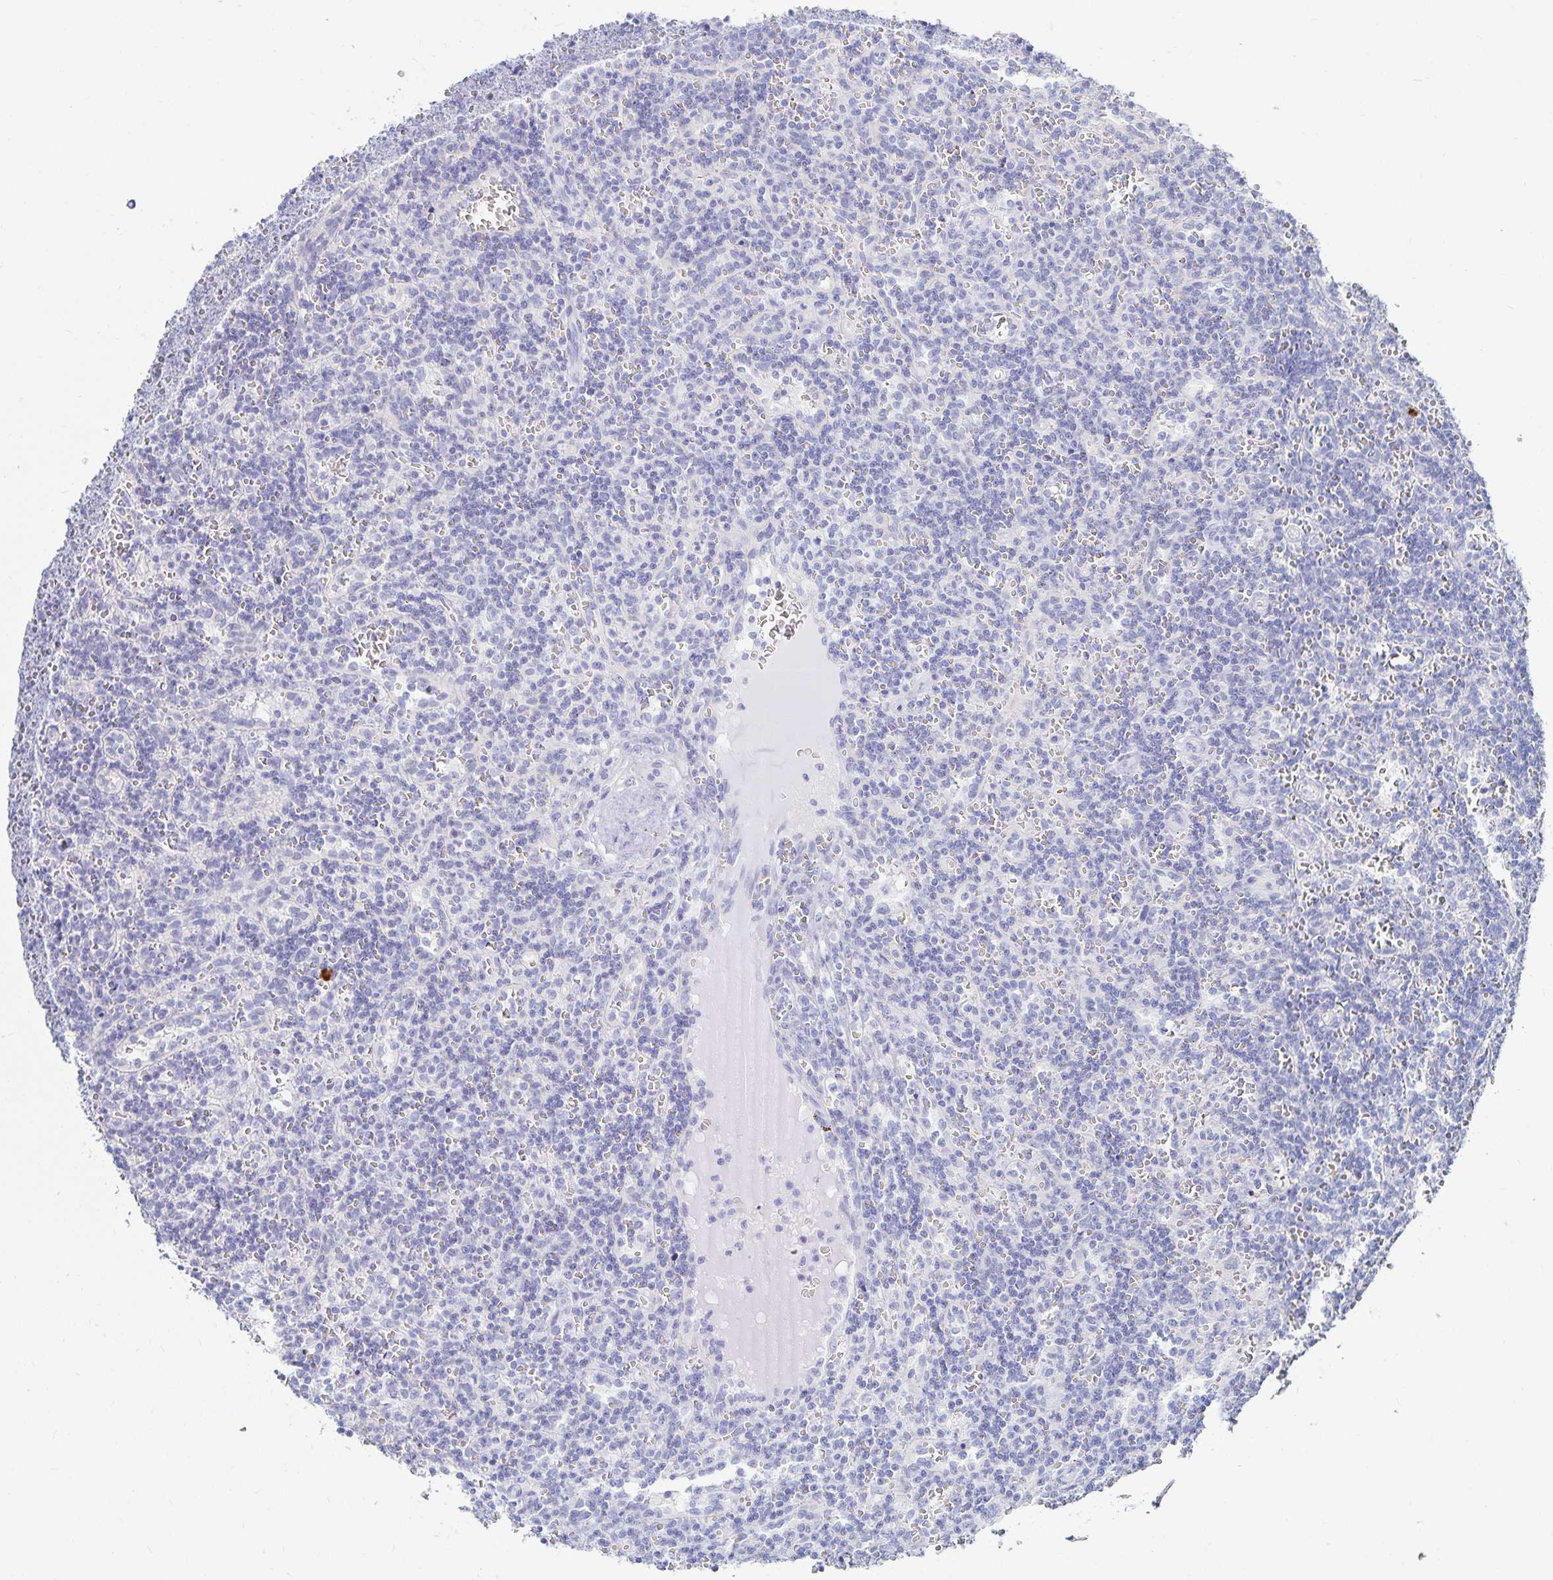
{"staining": {"intensity": "negative", "quantity": "none", "location": "none"}, "tissue": "lymphoma", "cell_type": "Tumor cells", "image_type": "cancer", "snomed": [{"axis": "morphology", "description": "Malignant lymphoma, non-Hodgkin's type, Low grade"}, {"axis": "topography", "description": "Spleen"}], "caption": "Immunohistochemistry (IHC) photomicrograph of human lymphoma stained for a protein (brown), which reveals no positivity in tumor cells.", "gene": "TNIP1", "patient": {"sex": "male", "age": 73}}